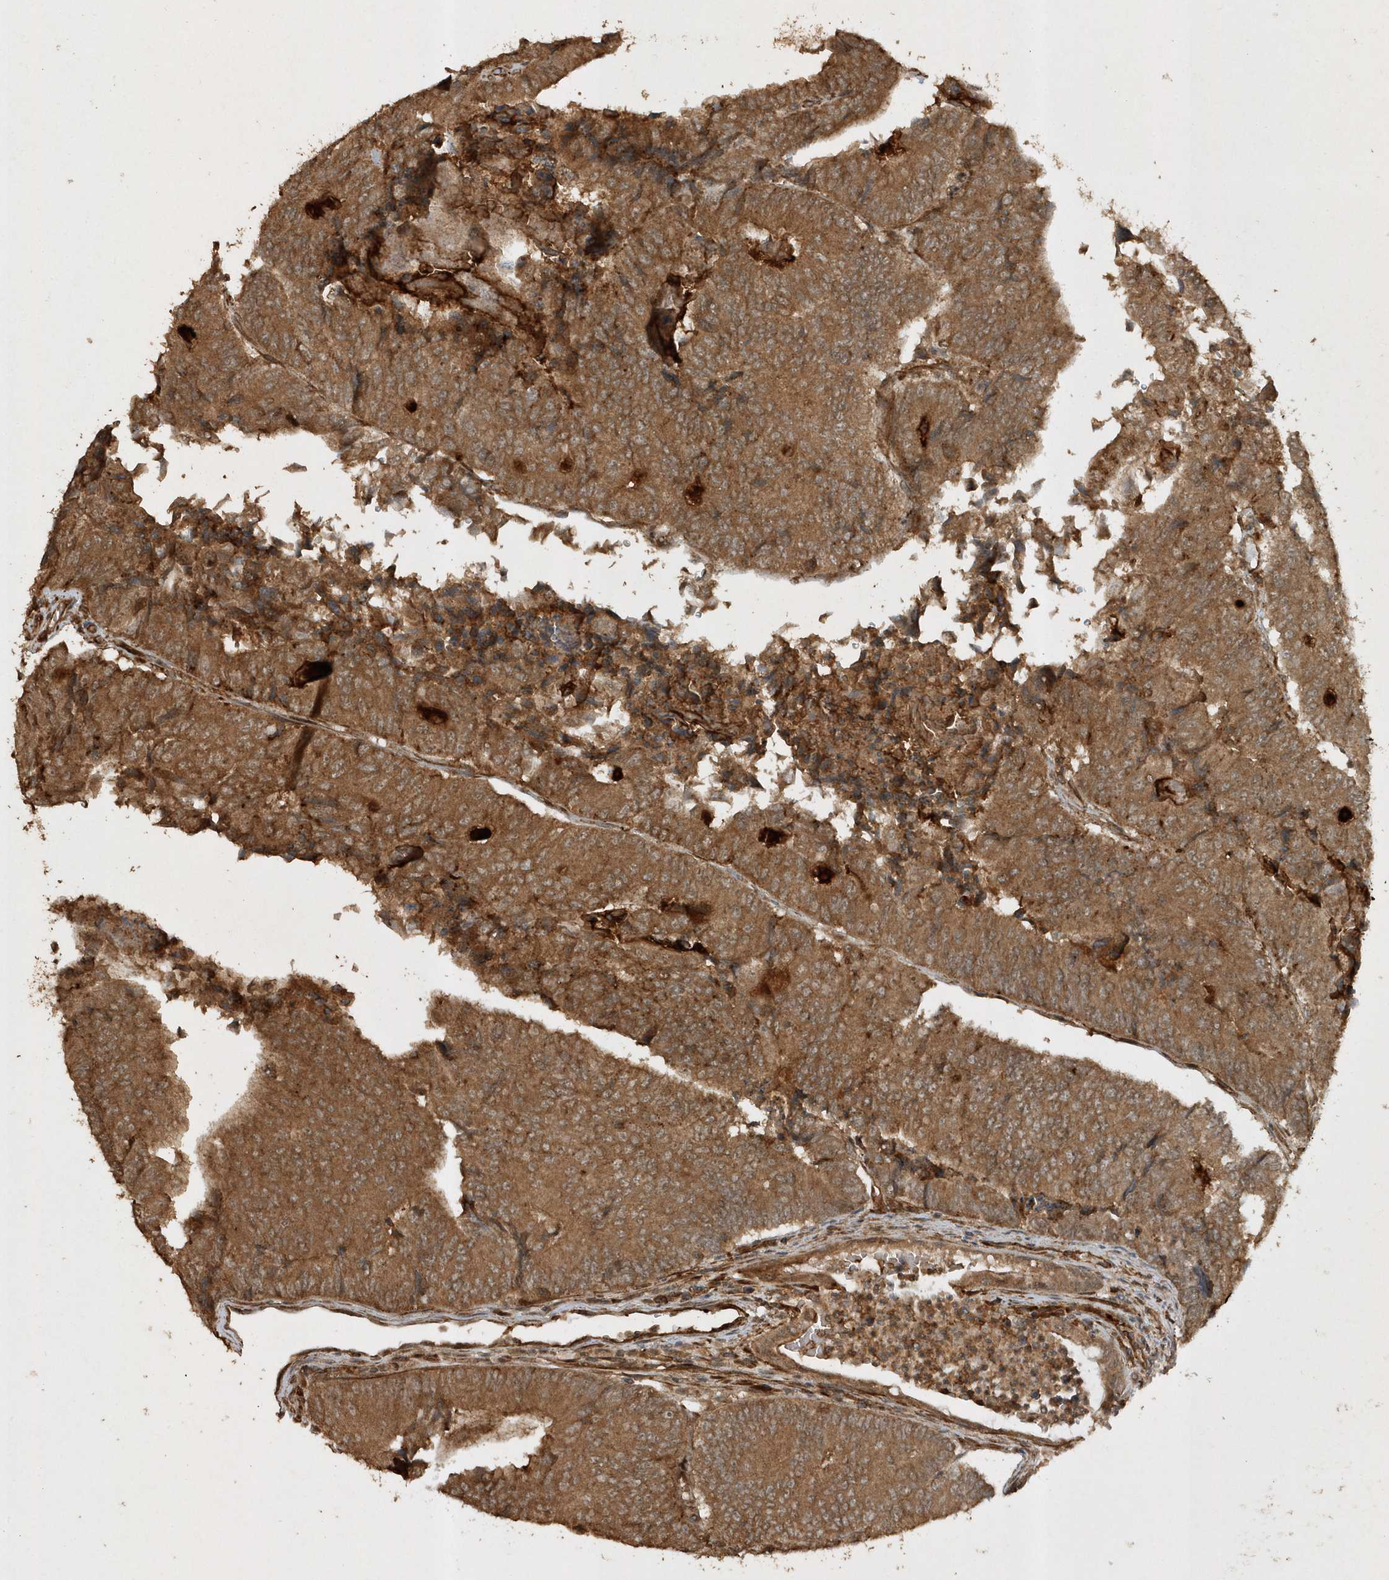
{"staining": {"intensity": "moderate", "quantity": ">75%", "location": "cytoplasmic/membranous"}, "tissue": "colorectal cancer", "cell_type": "Tumor cells", "image_type": "cancer", "snomed": [{"axis": "morphology", "description": "Adenocarcinoma, NOS"}, {"axis": "topography", "description": "Colon"}], "caption": "Colorectal cancer stained with immunohistochemistry (IHC) exhibits moderate cytoplasmic/membranous expression in approximately >75% of tumor cells.", "gene": "AVPI1", "patient": {"sex": "female", "age": 67}}